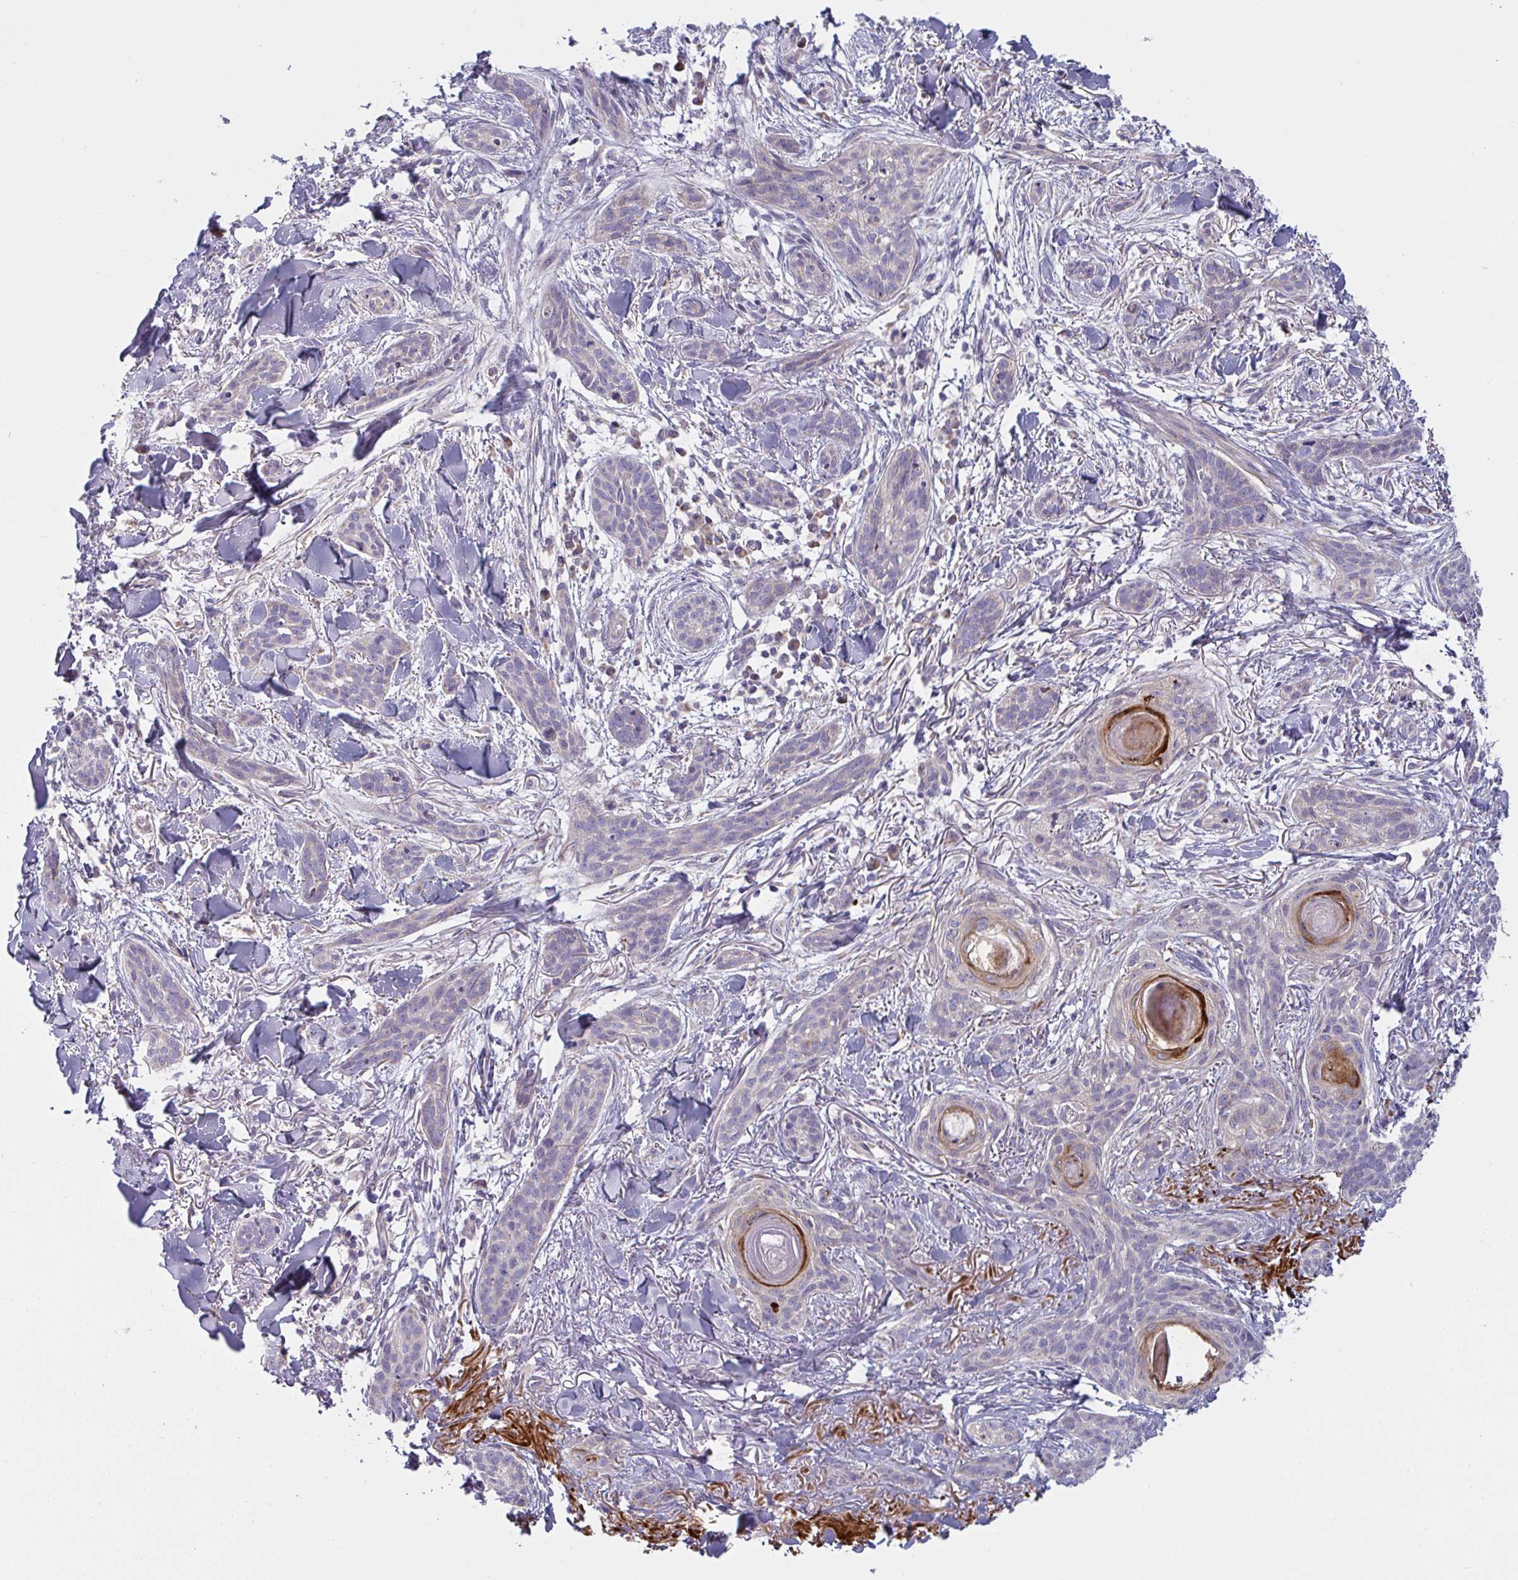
{"staining": {"intensity": "negative", "quantity": "none", "location": "none"}, "tissue": "skin cancer", "cell_type": "Tumor cells", "image_type": "cancer", "snomed": [{"axis": "morphology", "description": "Basal cell carcinoma"}, {"axis": "topography", "description": "Skin"}], "caption": "Skin cancer was stained to show a protein in brown. There is no significant expression in tumor cells.", "gene": "MRPS2", "patient": {"sex": "male", "age": 52}}